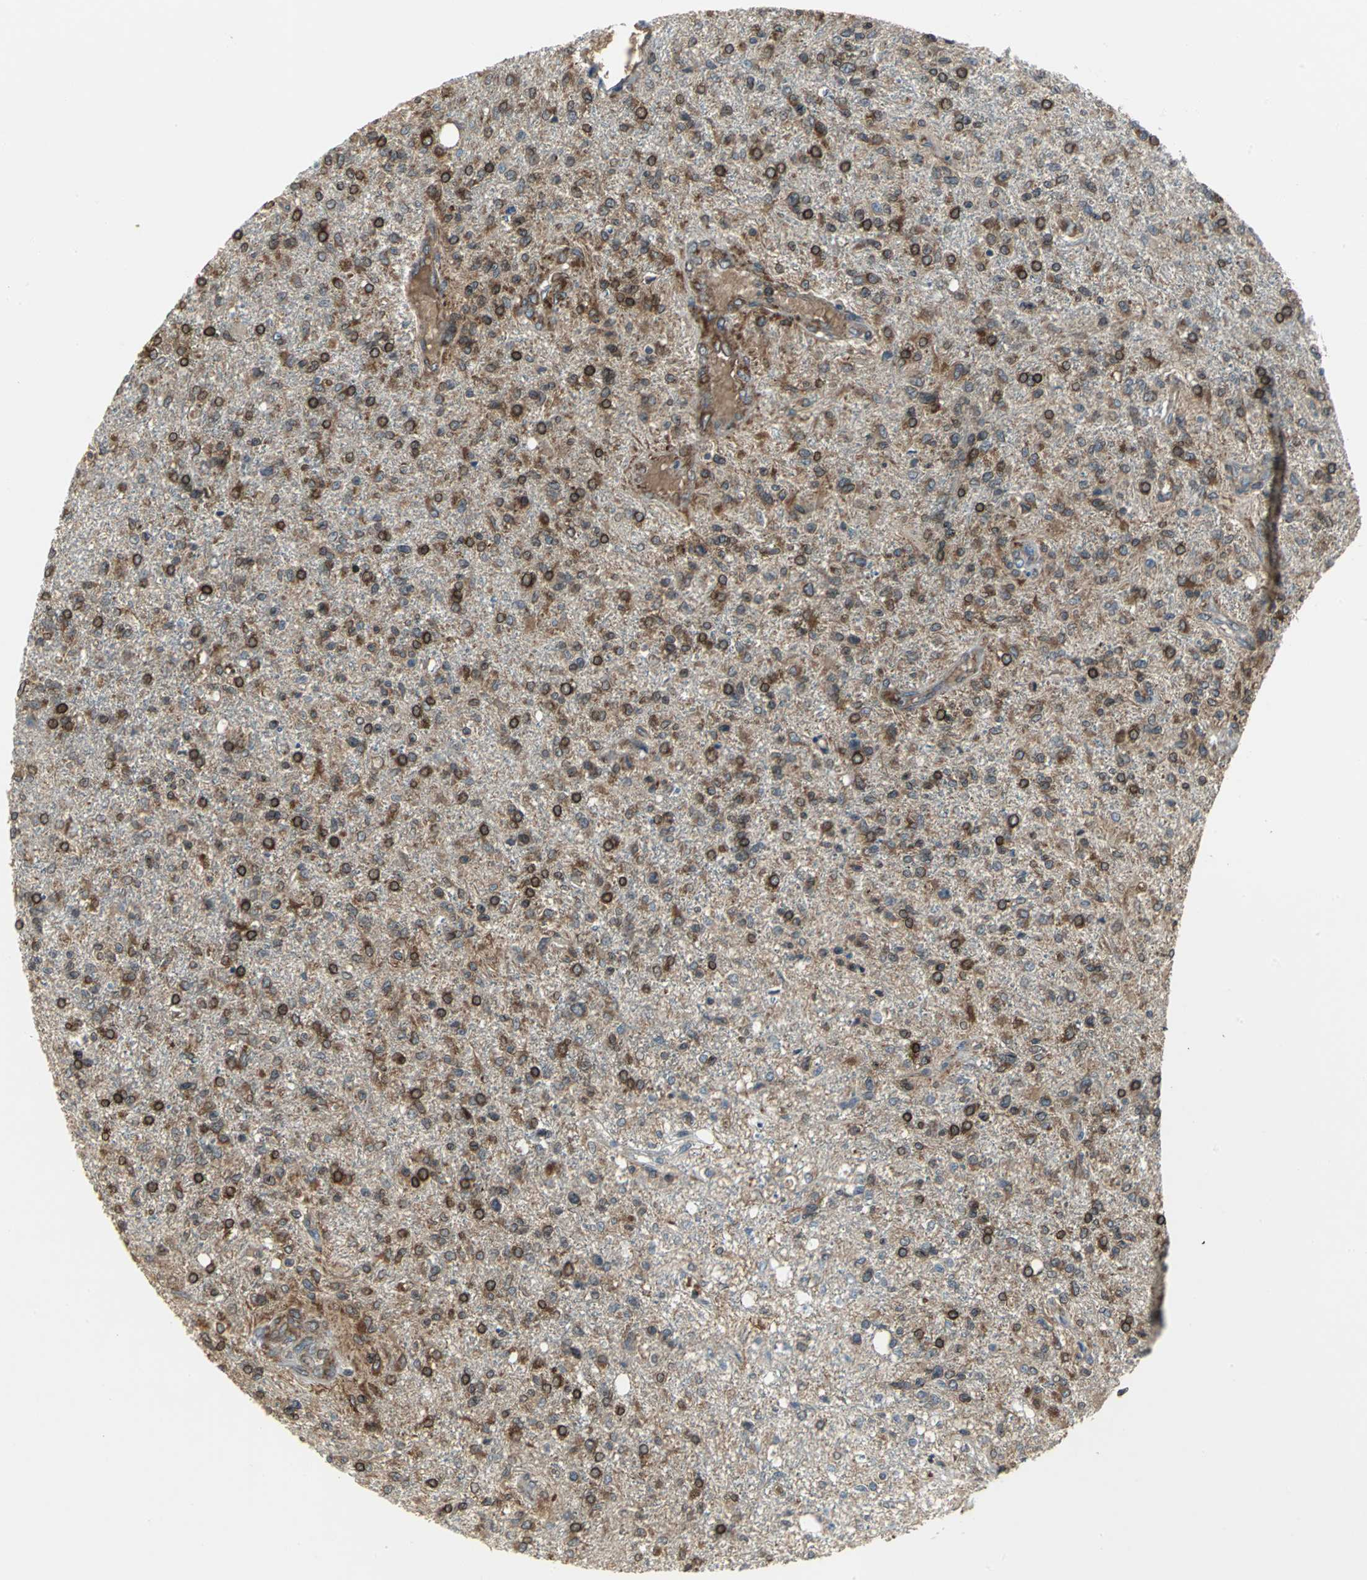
{"staining": {"intensity": "moderate", "quantity": "25%-75%", "location": "cytoplasmic/membranous"}, "tissue": "glioma", "cell_type": "Tumor cells", "image_type": "cancer", "snomed": [{"axis": "morphology", "description": "Glioma, malignant, High grade"}, {"axis": "topography", "description": "Cerebral cortex"}], "caption": "Approximately 25%-75% of tumor cells in human malignant glioma (high-grade) demonstrate moderate cytoplasmic/membranous protein staining as visualized by brown immunohistochemical staining.", "gene": "SYVN1", "patient": {"sex": "male", "age": 76}}